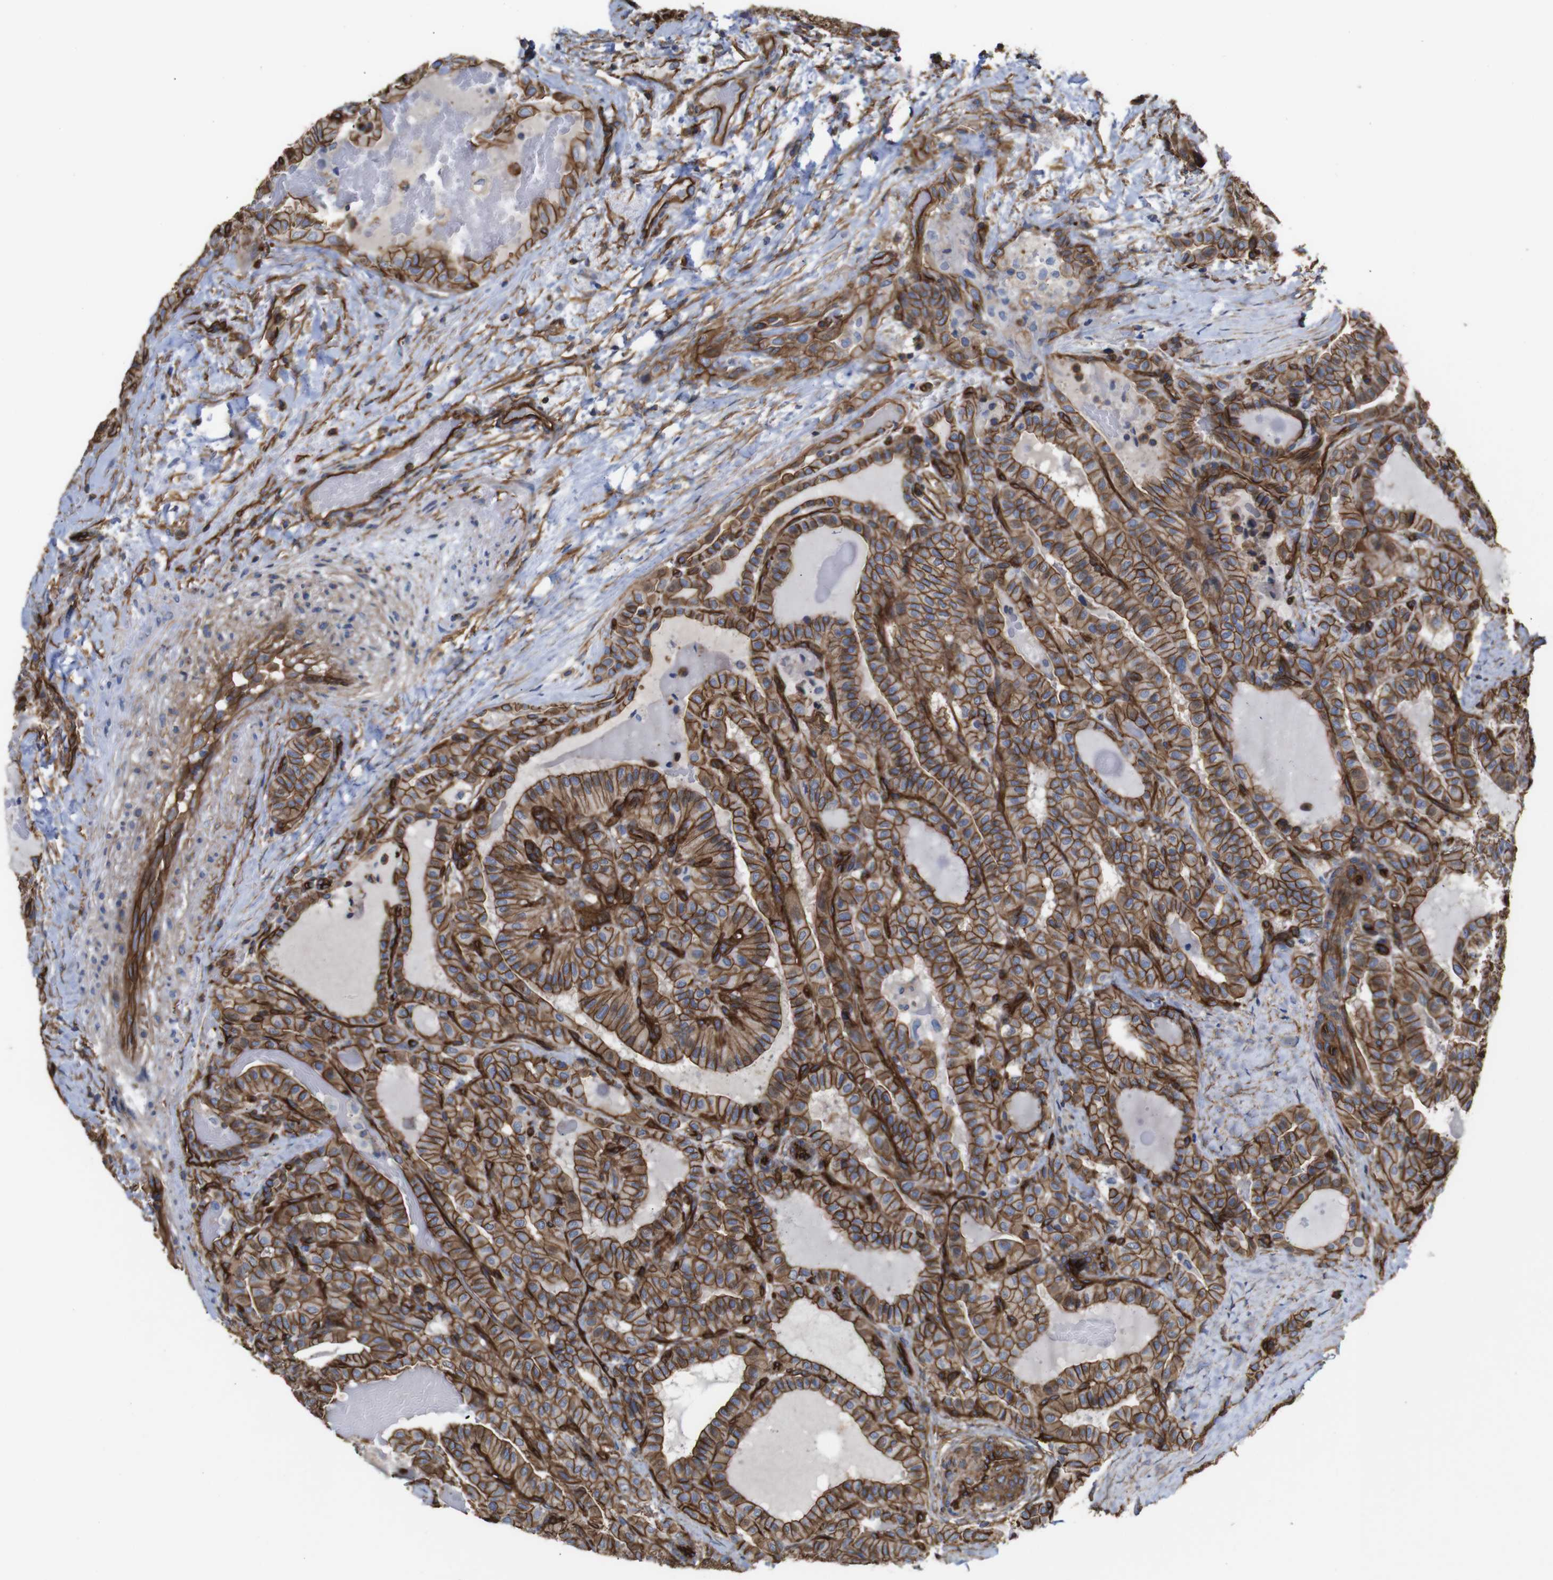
{"staining": {"intensity": "moderate", "quantity": ">75%", "location": "cytoplasmic/membranous"}, "tissue": "thyroid cancer", "cell_type": "Tumor cells", "image_type": "cancer", "snomed": [{"axis": "morphology", "description": "Papillary adenocarcinoma, NOS"}, {"axis": "topography", "description": "Thyroid gland"}], "caption": "Protein expression analysis of thyroid cancer (papillary adenocarcinoma) shows moderate cytoplasmic/membranous staining in approximately >75% of tumor cells. (DAB (3,3'-diaminobenzidine) IHC with brightfield microscopy, high magnification).", "gene": "SPTBN1", "patient": {"sex": "male", "age": 77}}